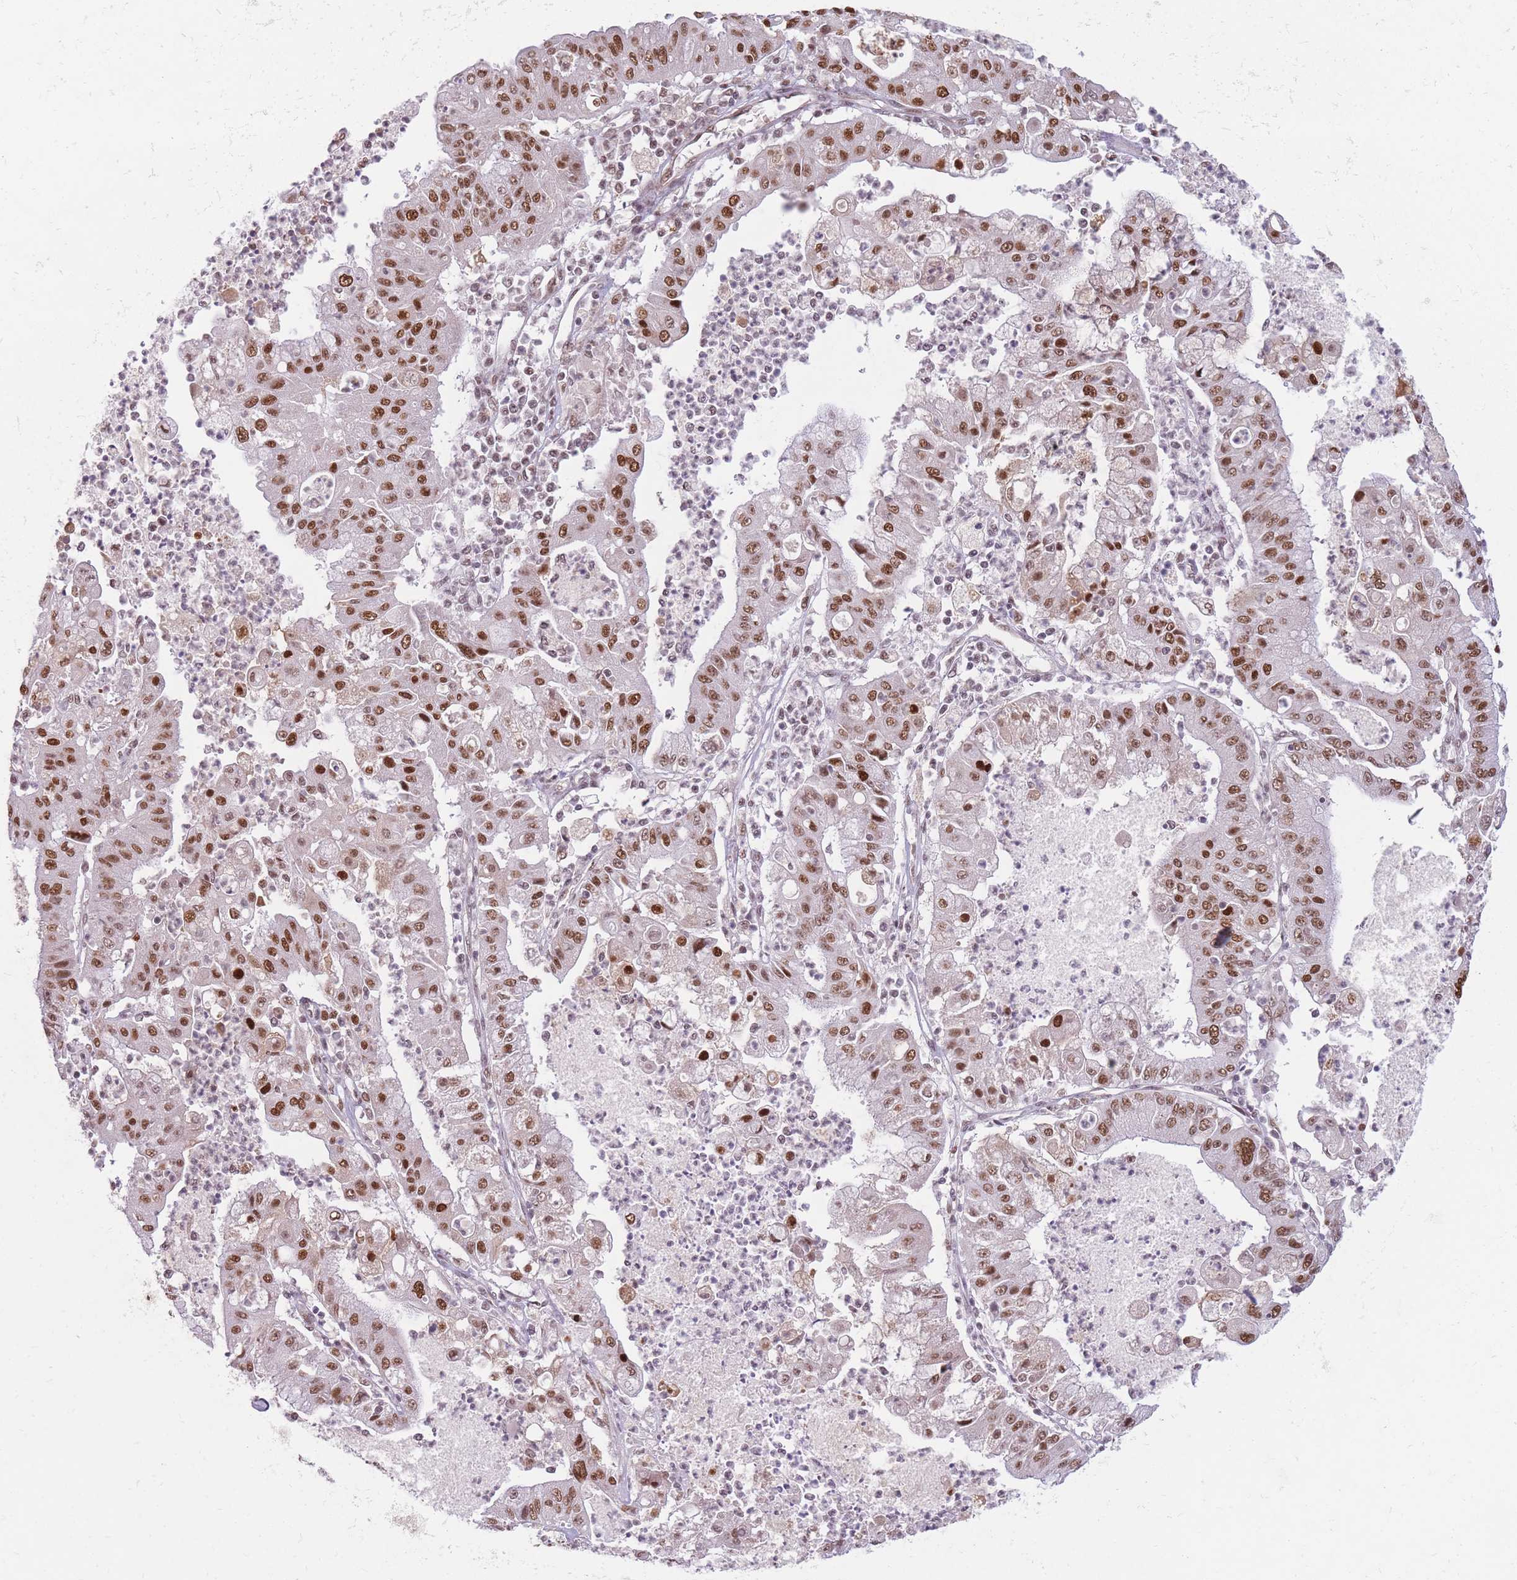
{"staining": {"intensity": "strong", "quantity": ">75%", "location": "nuclear"}, "tissue": "ovarian cancer", "cell_type": "Tumor cells", "image_type": "cancer", "snomed": [{"axis": "morphology", "description": "Cystadenocarcinoma, mucinous, NOS"}, {"axis": "topography", "description": "Ovary"}], "caption": "This histopathology image demonstrates IHC staining of human ovarian mucinous cystadenocarcinoma, with high strong nuclear expression in approximately >75% of tumor cells.", "gene": "SUPT6H", "patient": {"sex": "female", "age": 70}}